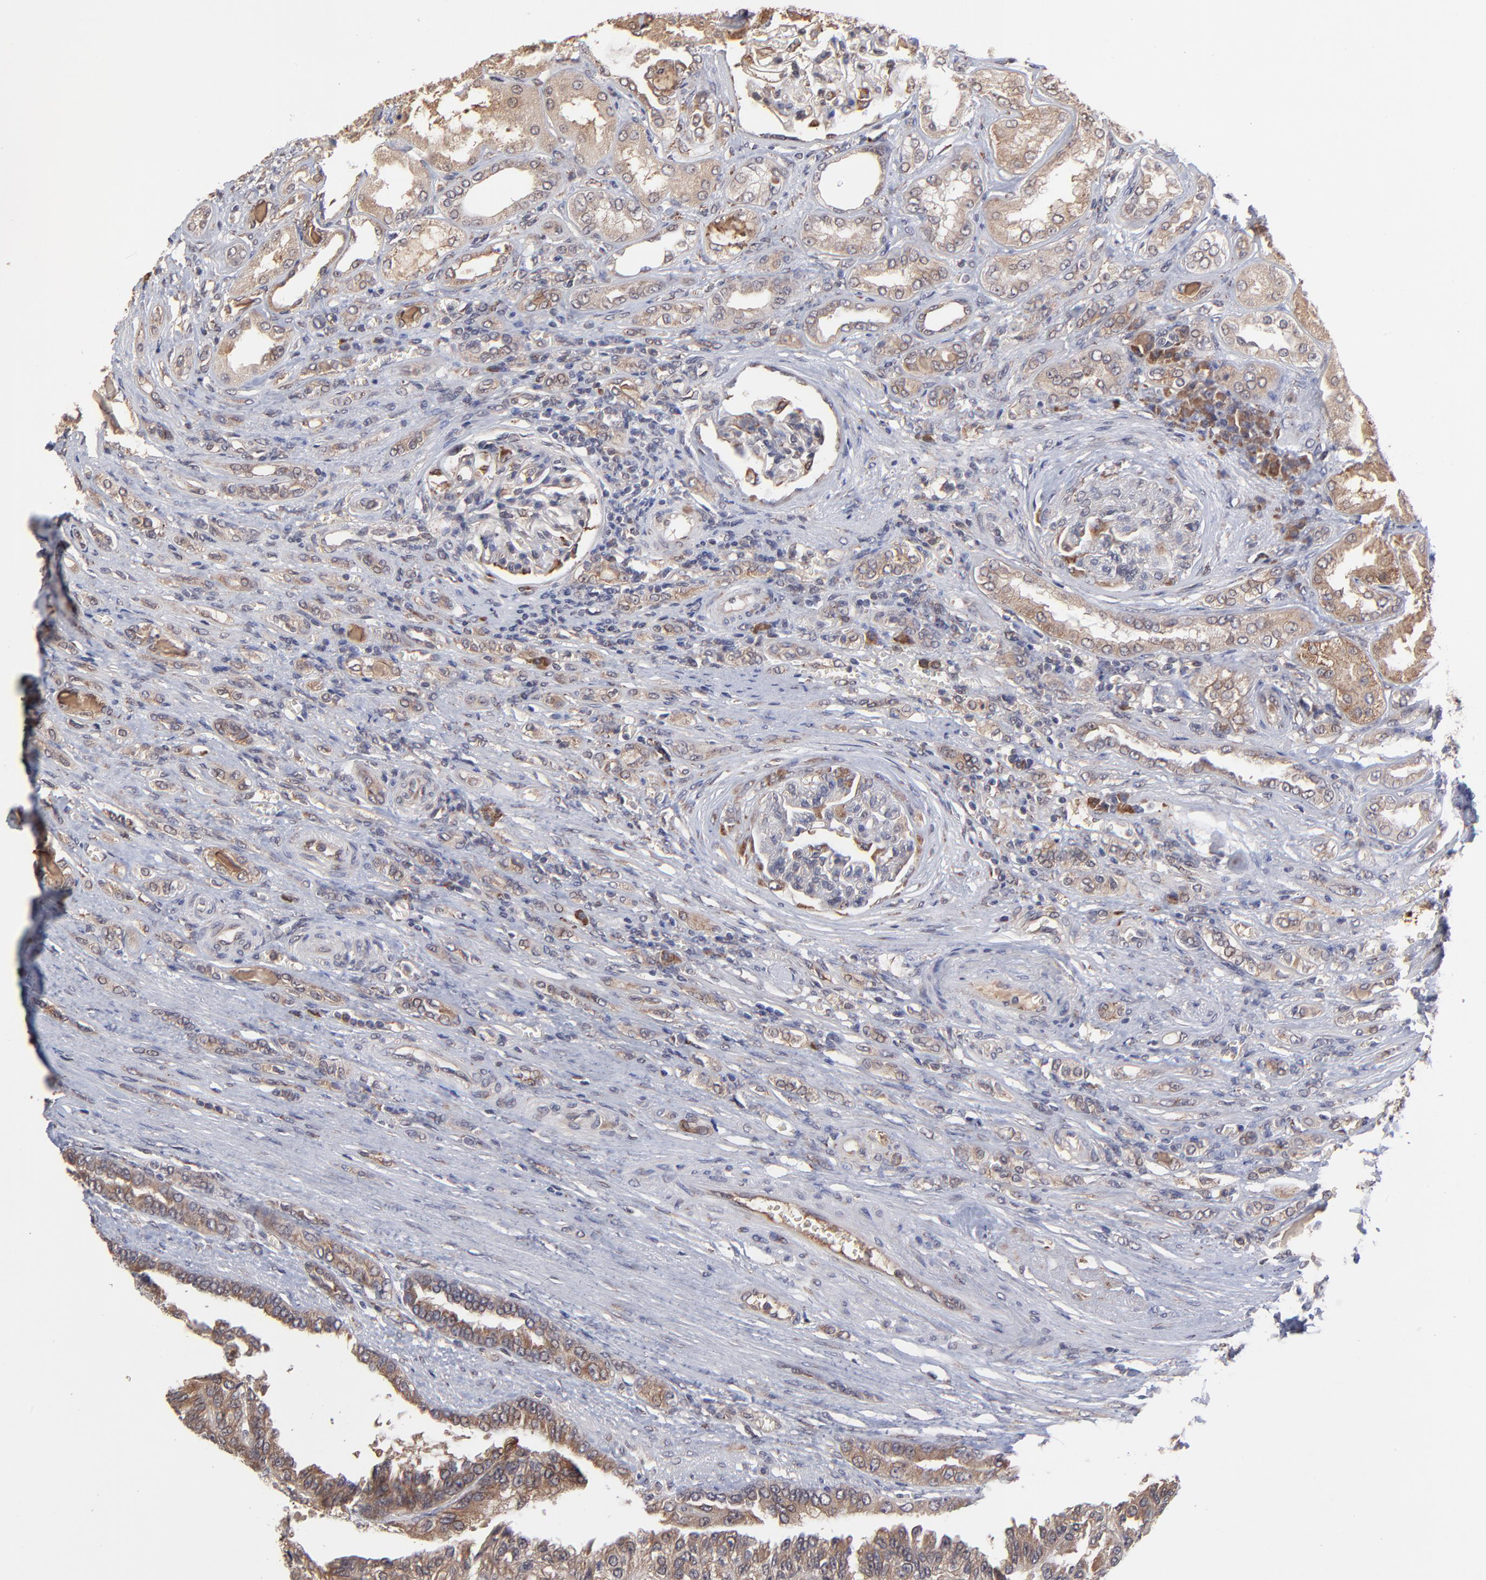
{"staining": {"intensity": "moderate", "quantity": ">75%", "location": "cytoplasmic/membranous"}, "tissue": "renal cancer", "cell_type": "Tumor cells", "image_type": "cancer", "snomed": [{"axis": "morphology", "description": "Adenocarcinoma, NOS"}, {"axis": "topography", "description": "Kidney"}], "caption": "An IHC histopathology image of tumor tissue is shown. Protein staining in brown labels moderate cytoplasmic/membranous positivity in renal cancer within tumor cells. Nuclei are stained in blue.", "gene": "CHL1", "patient": {"sex": "male", "age": 46}}